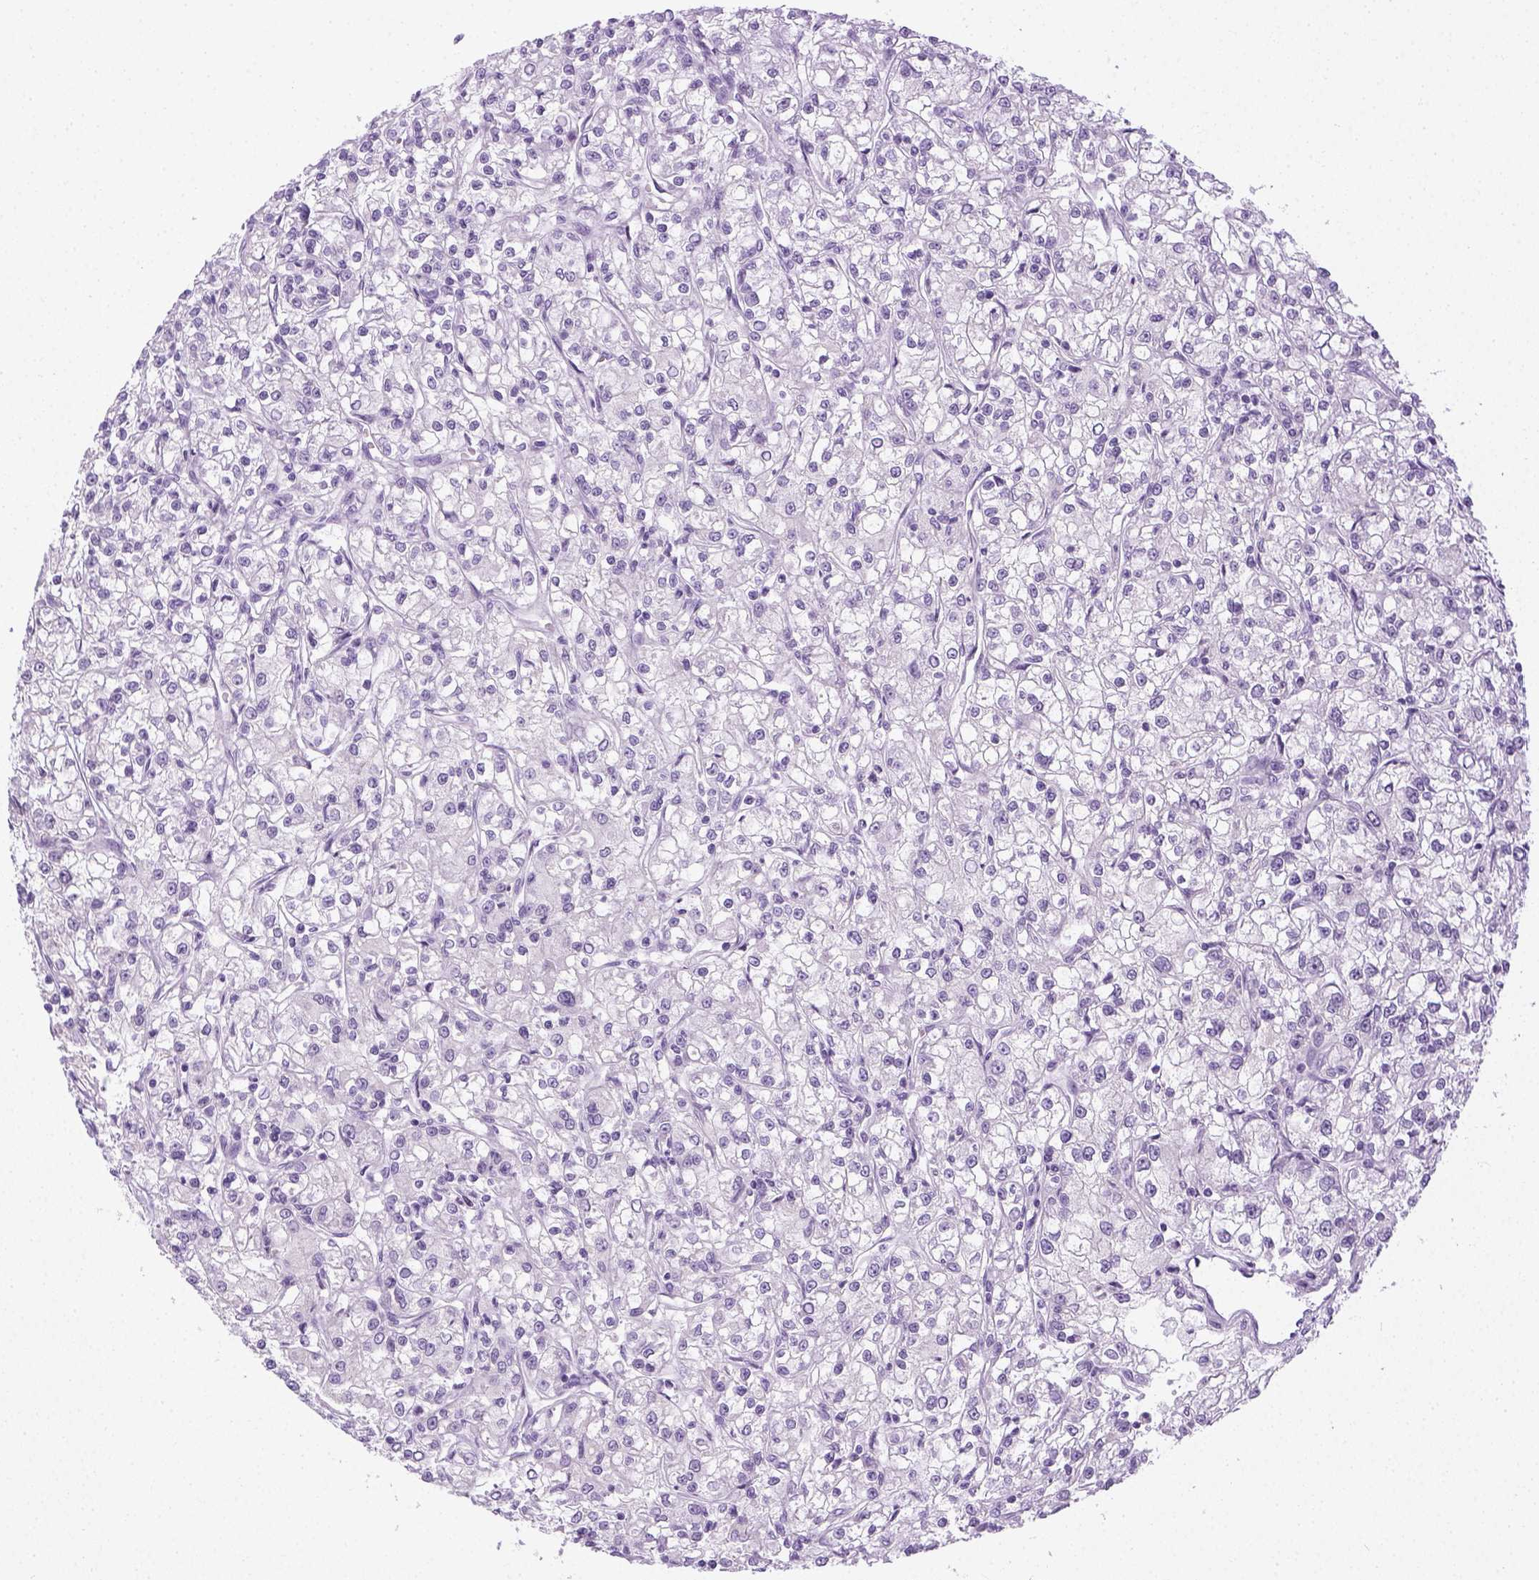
{"staining": {"intensity": "negative", "quantity": "none", "location": "none"}, "tissue": "renal cancer", "cell_type": "Tumor cells", "image_type": "cancer", "snomed": [{"axis": "morphology", "description": "Adenocarcinoma, NOS"}, {"axis": "topography", "description": "Kidney"}], "caption": "Renal cancer (adenocarcinoma) was stained to show a protein in brown. There is no significant staining in tumor cells. (Stains: DAB (3,3'-diaminobenzidine) immunohistochemistry (IHC) with hematoxylin counter stain, Microscopy: brightfield microscopy at high magnification).", "gene": "LGSN", "patient": {"sex": "female", "age": 59}}